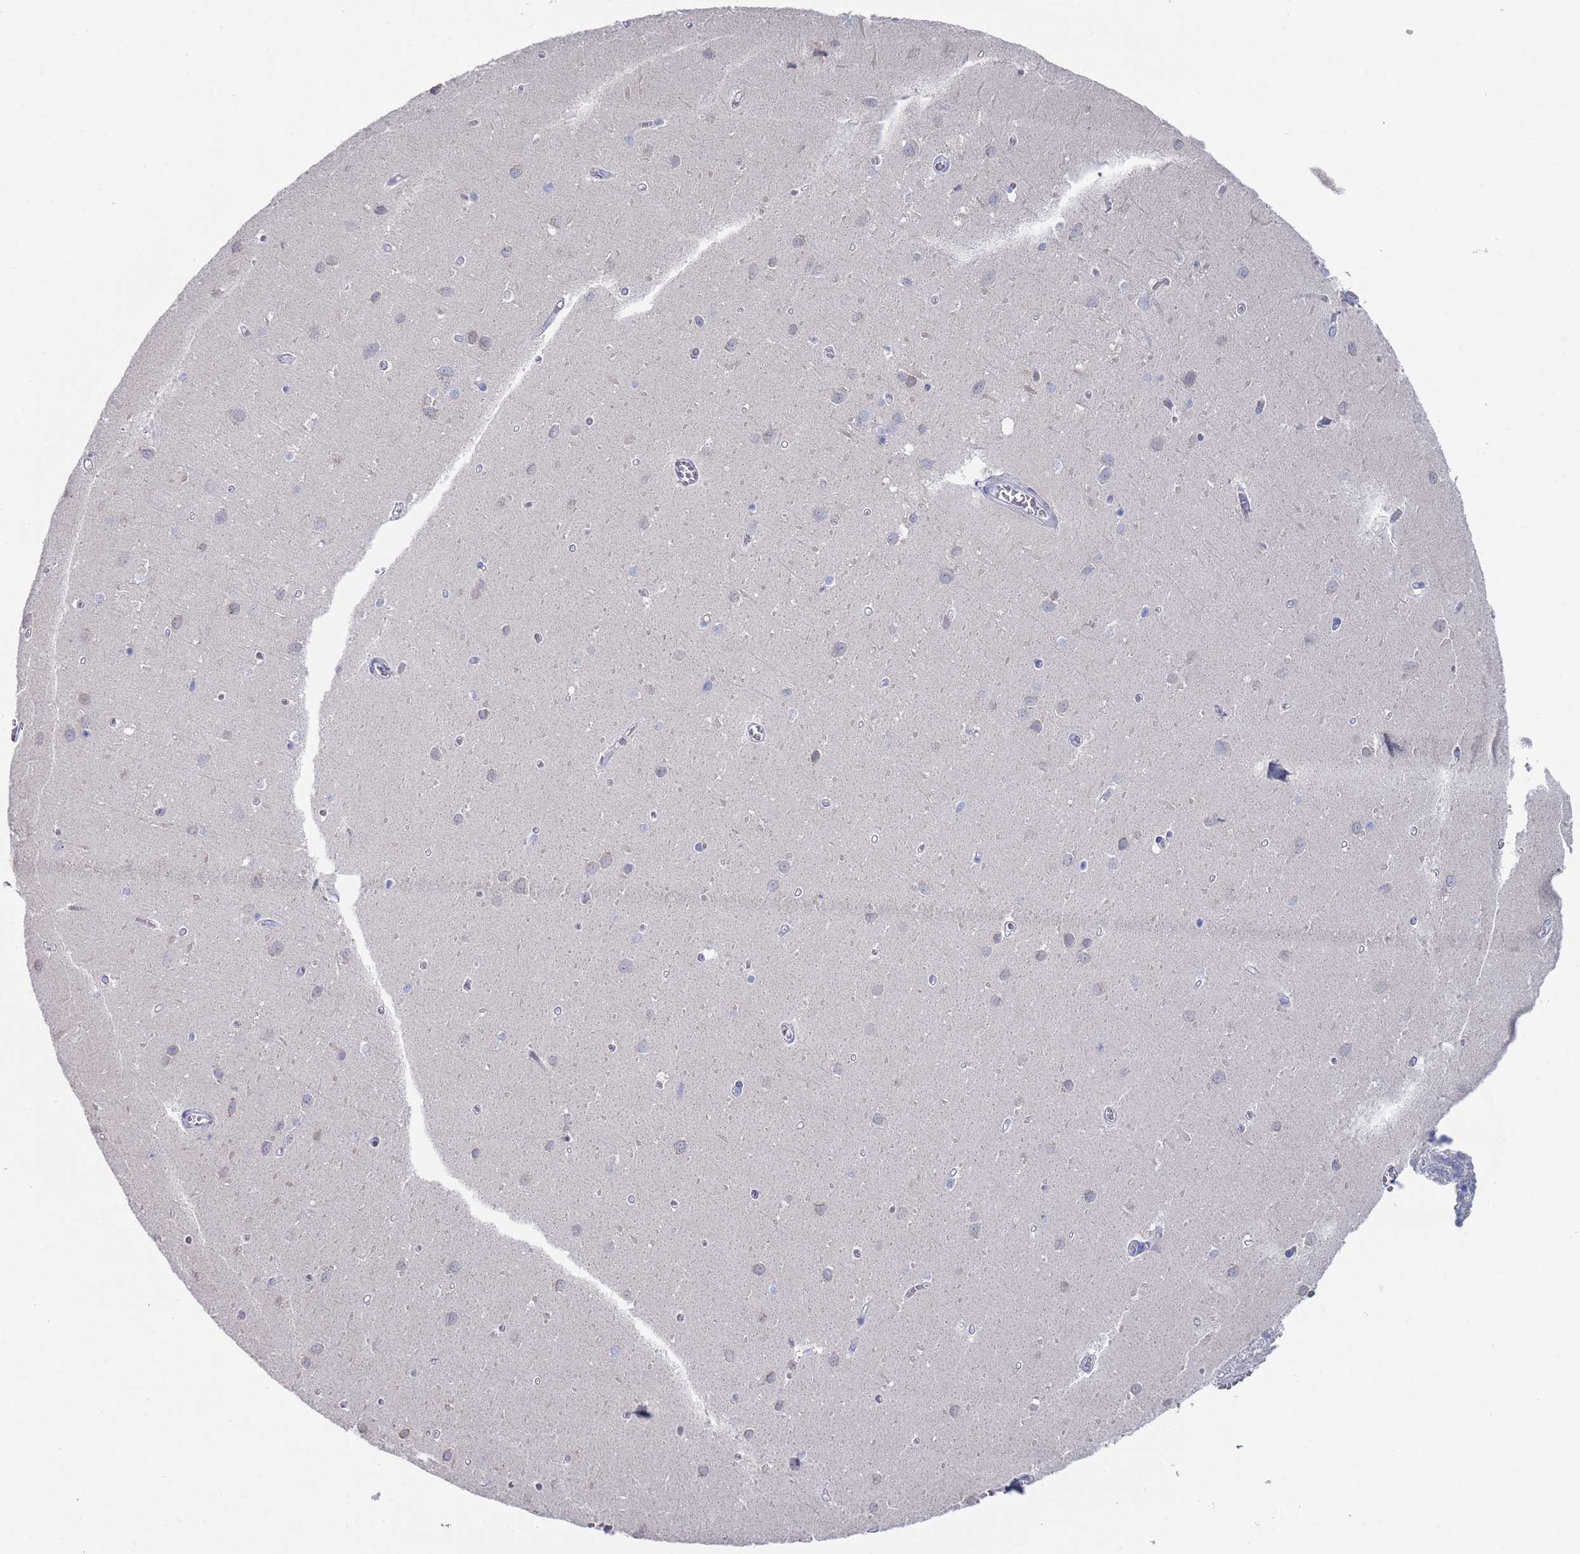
{"staining": {"intensity": "negative", "quantity": "none", "location": "none"}, "tissue": "cerebellum", "cell_type": "Cells in granular layer", "image_type": "normal", "snomed": [{"axis": "morphology", "description": "Normal tissue, NOS"}, {"axis": "topography", "description": "Cerebellum"}], "caption": "IHC micrograph of normal human cerebellum stained for a protein (brown), which exhibits no positivity in cells in granular layer.", "gene": "MAT1A", "patient": {"sex": "male", "age": 54}}